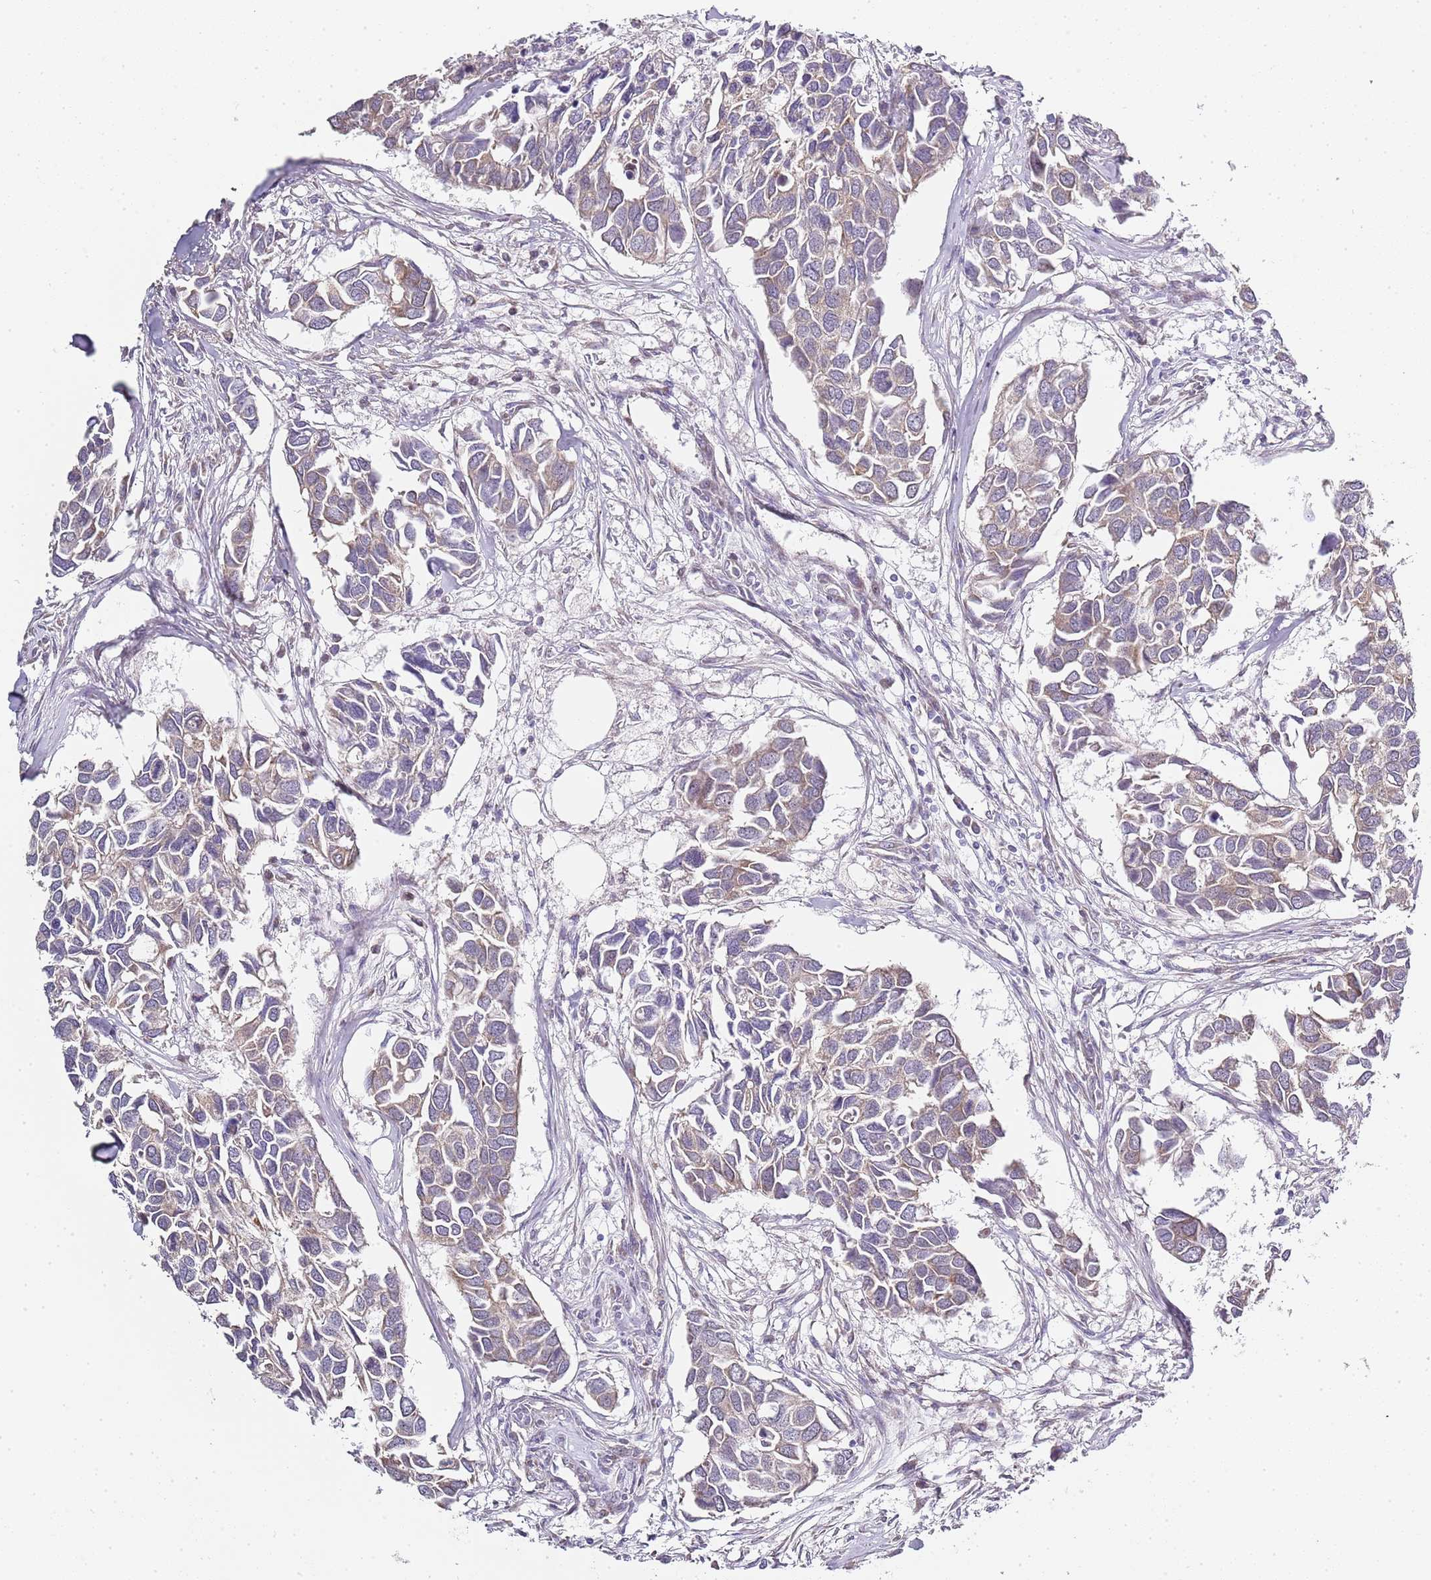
{"staining": {"intensity": "weak", "quantity": "<25%", "location": "cytoplasmic/membranous"}, "tissue": "breast cancer", "cell_type": "Tumor cells", "image_type": "cancer", "snomed": [{"axis": "morphology", "description": "Duct carcinoma"}, {"axis": "topography", "description": "Breast"}], "caption": "This is an immunohistochemistry (IHC) micrograph of breast cancer (infiltrating ductal carcinoma). There is no staining in tumor cells.", "gene": "TBC1D9", "patient": {"sex": "female", "age": 83}}